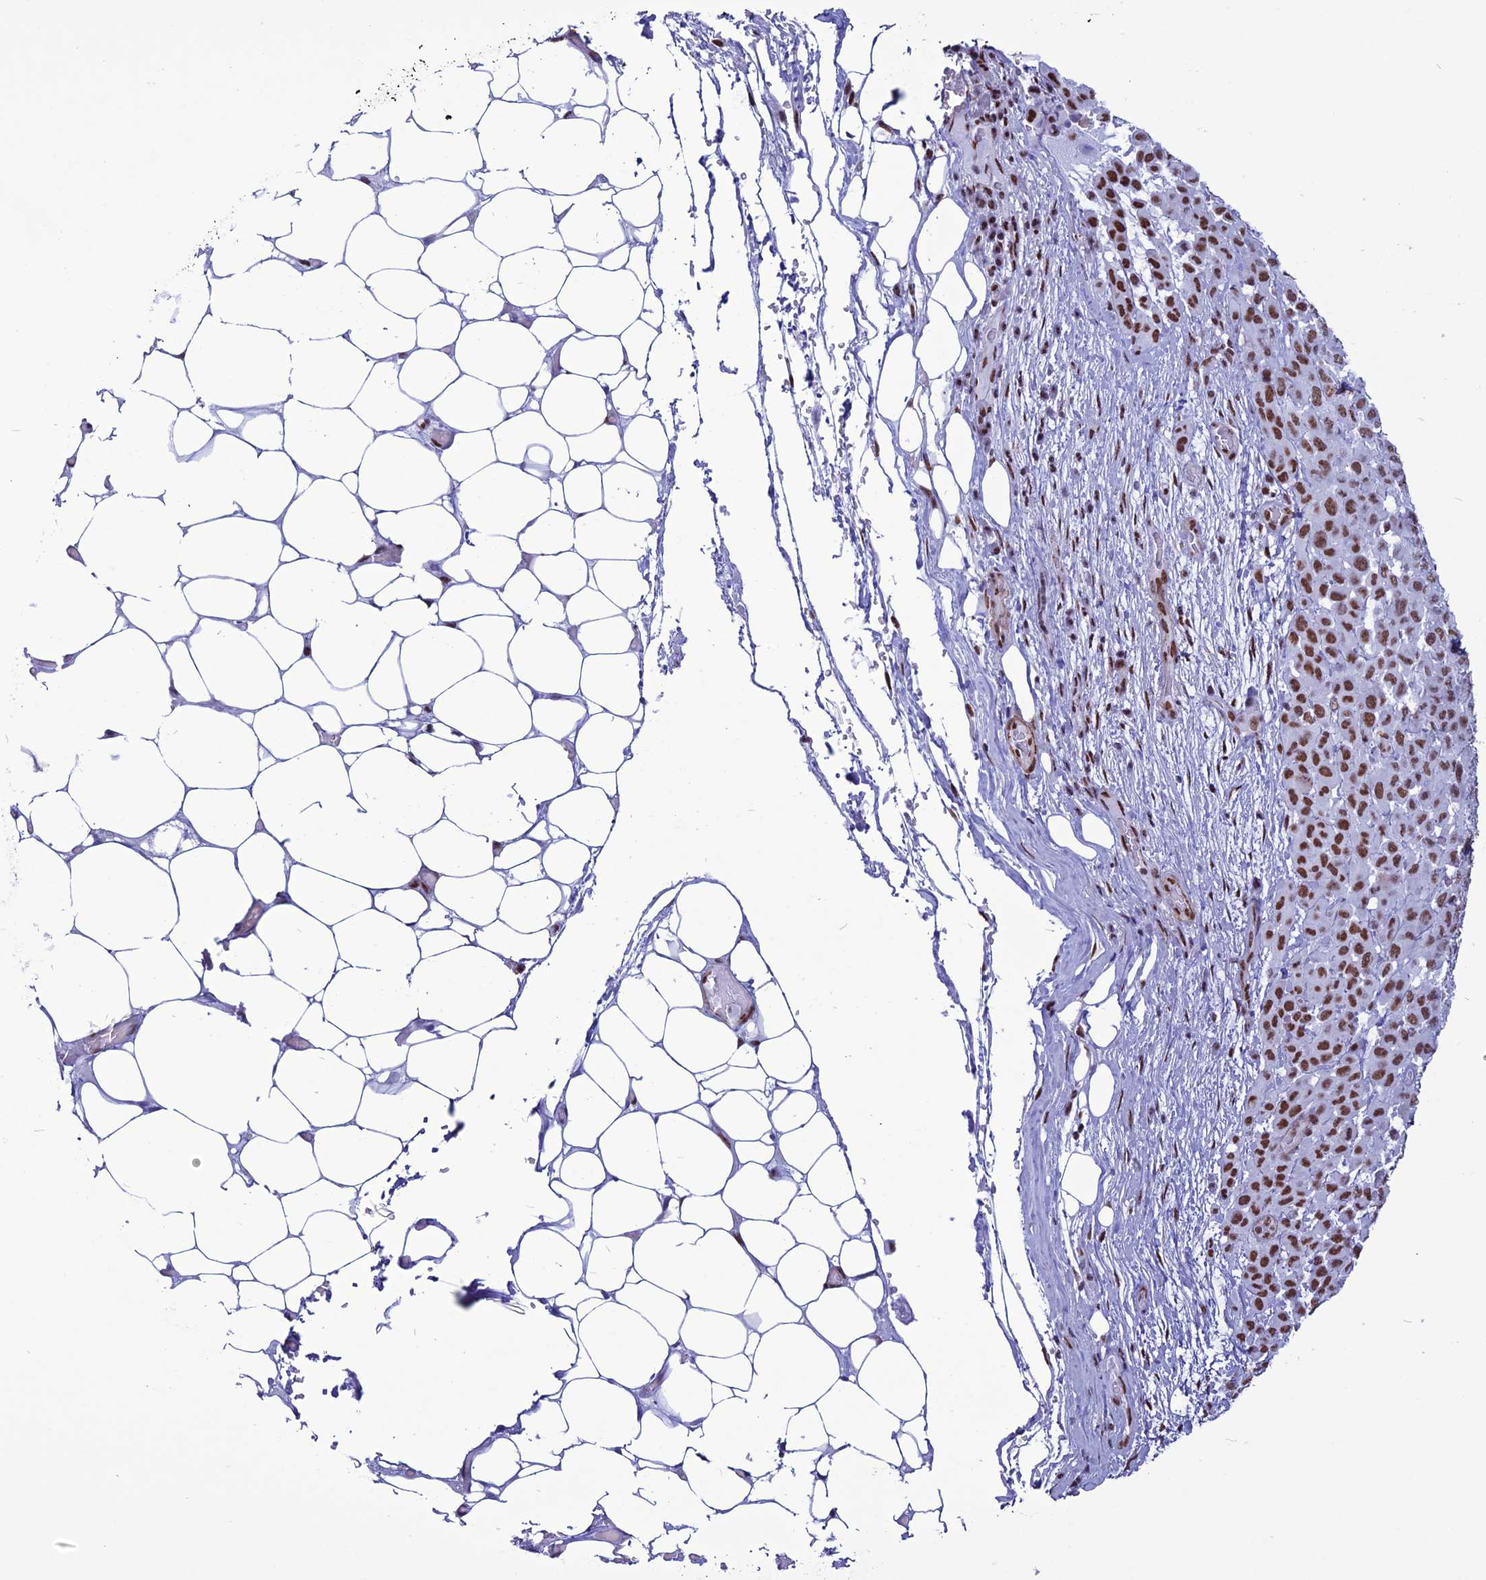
{"staining": {"intensity": "moderate", "quantity": ">75%", "location": "nuclear"}, "tissue": "melanoma", "cell_type": "Tumor cells", "image_type": "cancer", "snomed": [{"axis": "morphology", "description": "Malignant melanoma, Metastatic site"}, {"axis": "topography", "description": "Skin"}], "caption": "Brown immunohistochemical staining in human malignant melanoma (metastatic site) reveals moderate nuclear staining in about >75% of tumor cells. Nuclei are stained in blue.", "gene": "U2AF1", "patient": {"sex": "female", "age": 81}}